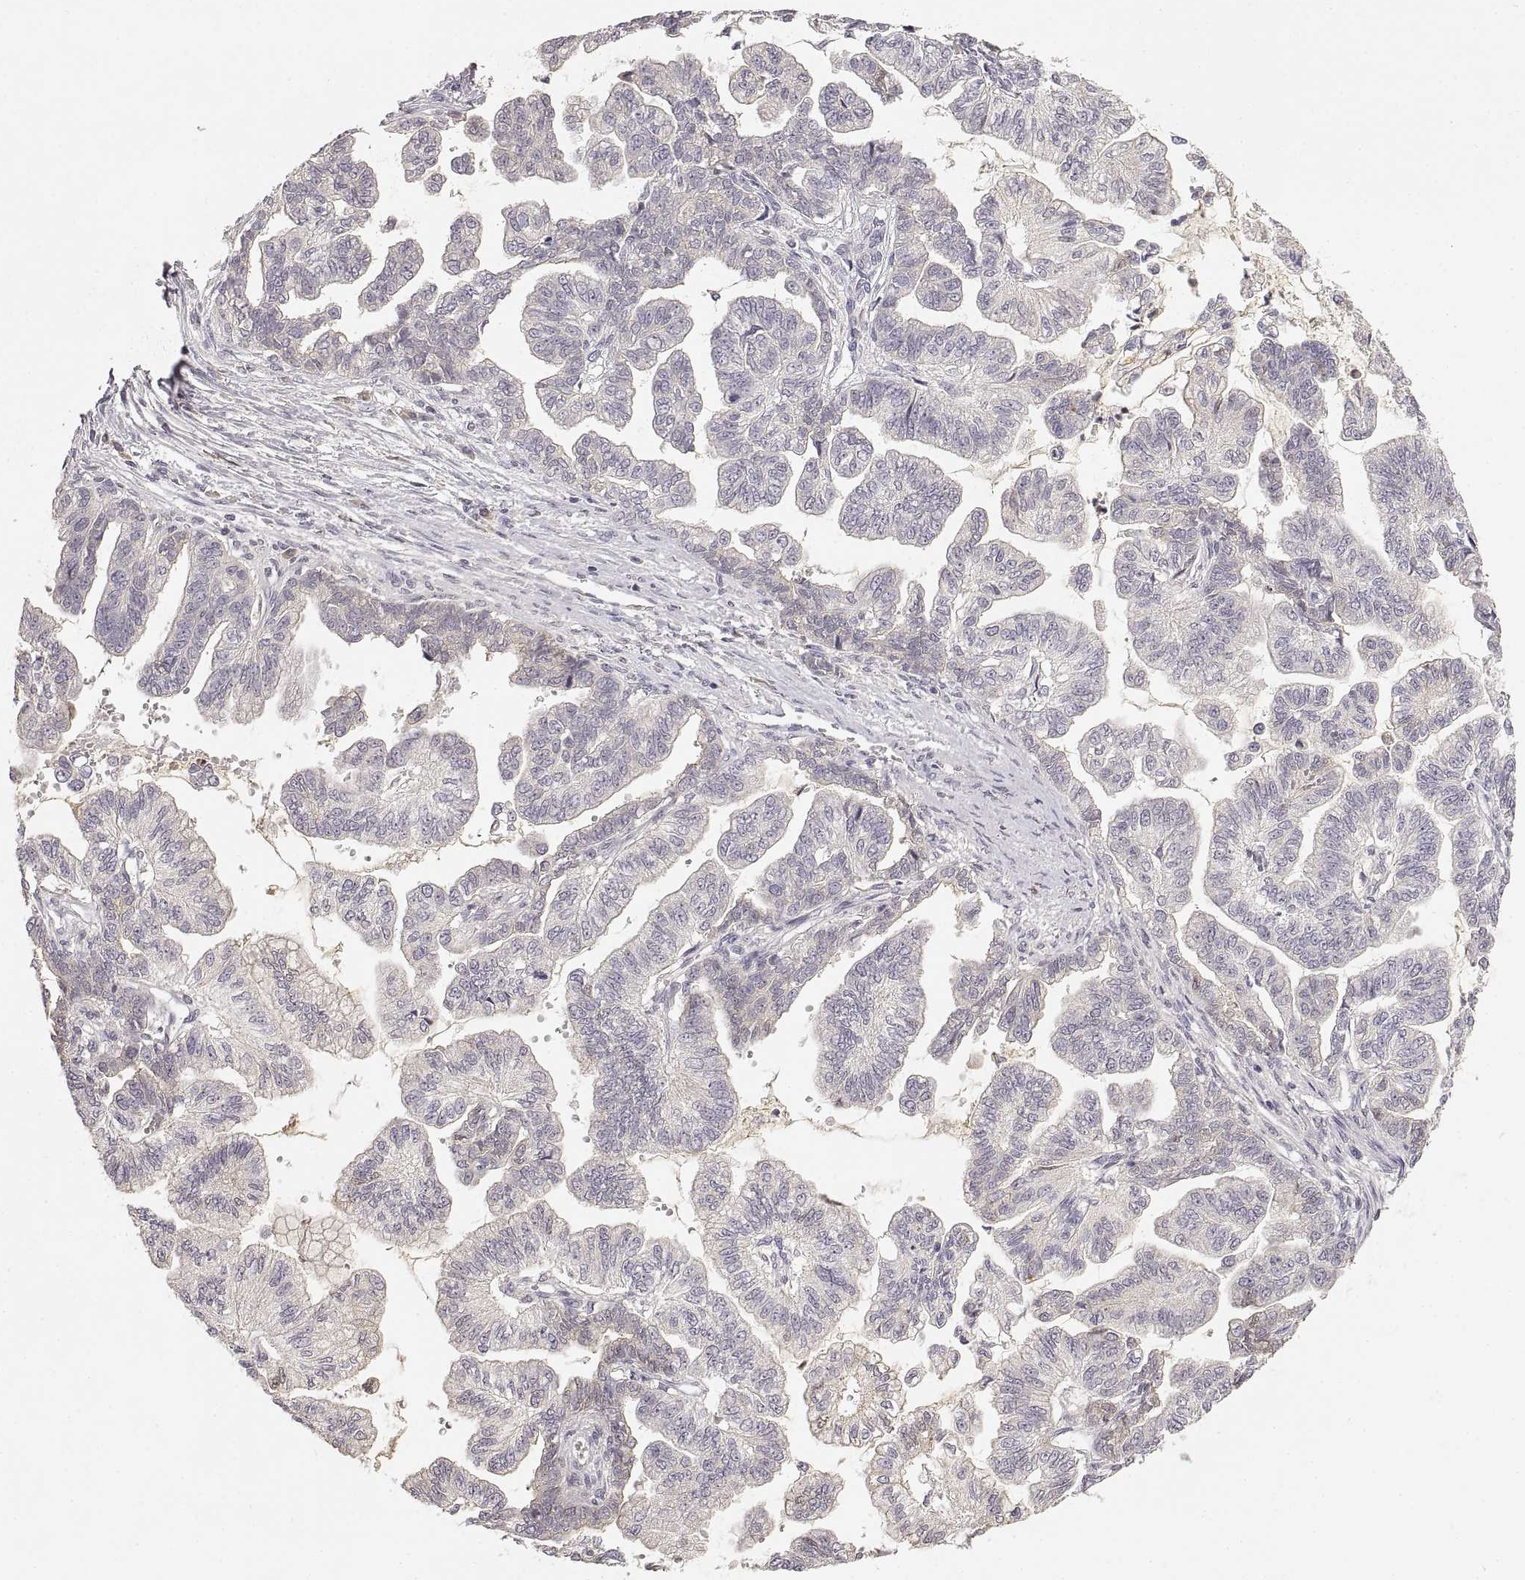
{"staining": {"intensity": "negative", "quantity": "none", "location": "none"}, "tissue": "stomach cancer", "cell_type": "Tumor cells", "image_type": "cancer", "snomed": [{"axis": "morphology", "description": "Adenocarcinoma, NOS"}, {"axis": "topography", "description": "Stomach"}], "caption": "This is an immunohistochemistry (IHC) image of stomach cancer. There is no expression in tumor cells.", "gene": "RUNDC3A", "patient": {"sex": "male", "age": 83}}